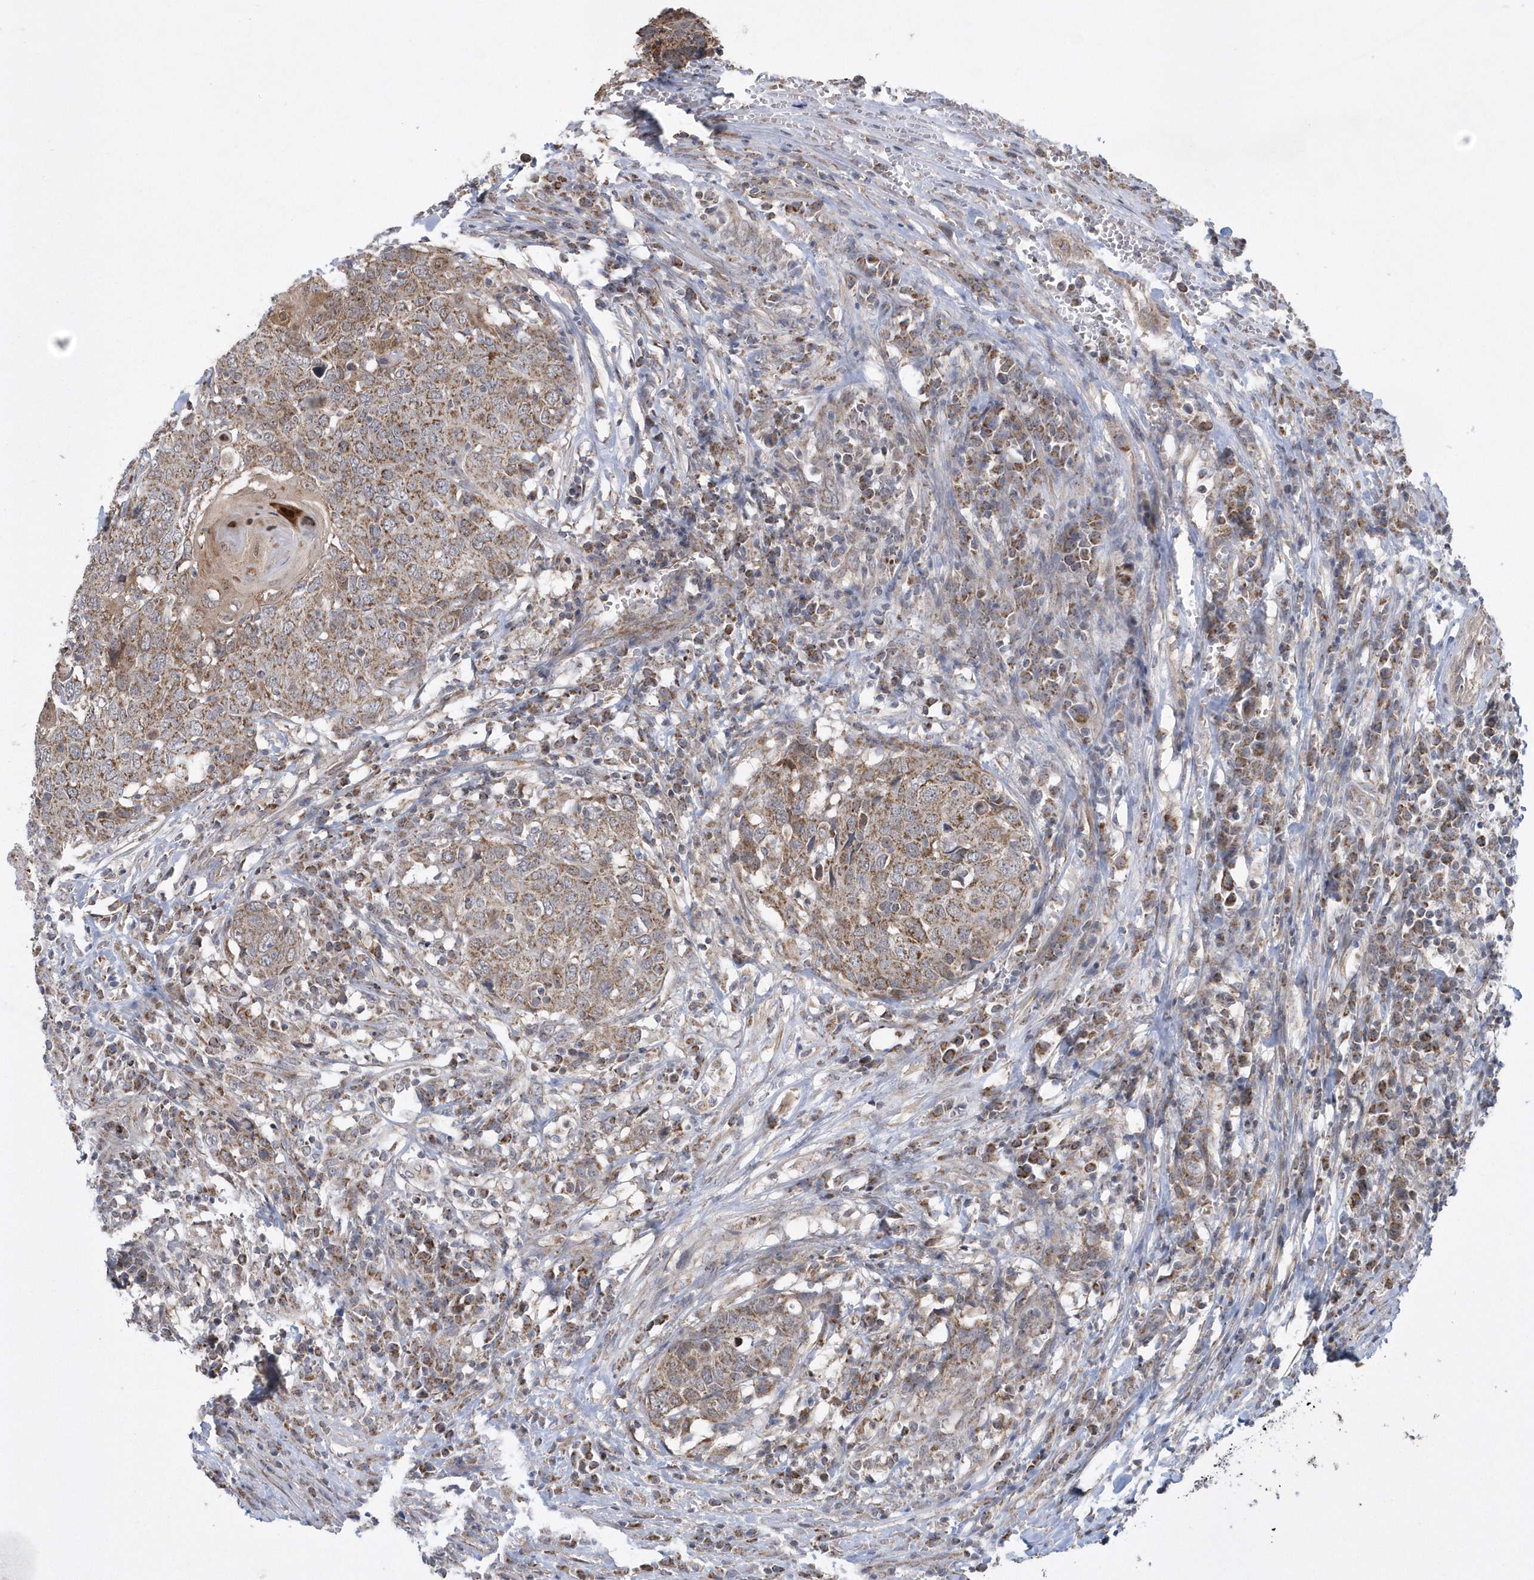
{"staining": {"intensity": "moderate", "quantity": ">75%", "location": "cytoplasmic/membranous"}, "tissue": "head and neck cancer", "cell_type": "Tumor cells", "image_type": "cancer", "snomed": [{"axis": "morphology", "description": "Squamous cell carcinoma, NOS"}, {"axis": "topography", "description": "Head-Neck"}], "caption": "The histopathology image exhibits immunohistochemical staining of head and neck cancer (squamous cell carcinoma). There is moderate cytoplasmic/membranous expression is present in about >75% of tumor cells. (Brightfield microscopy of DAB IHC at high magnification).", "gene": "SLX9", "patient": {"sex": "male", "age": 66}}